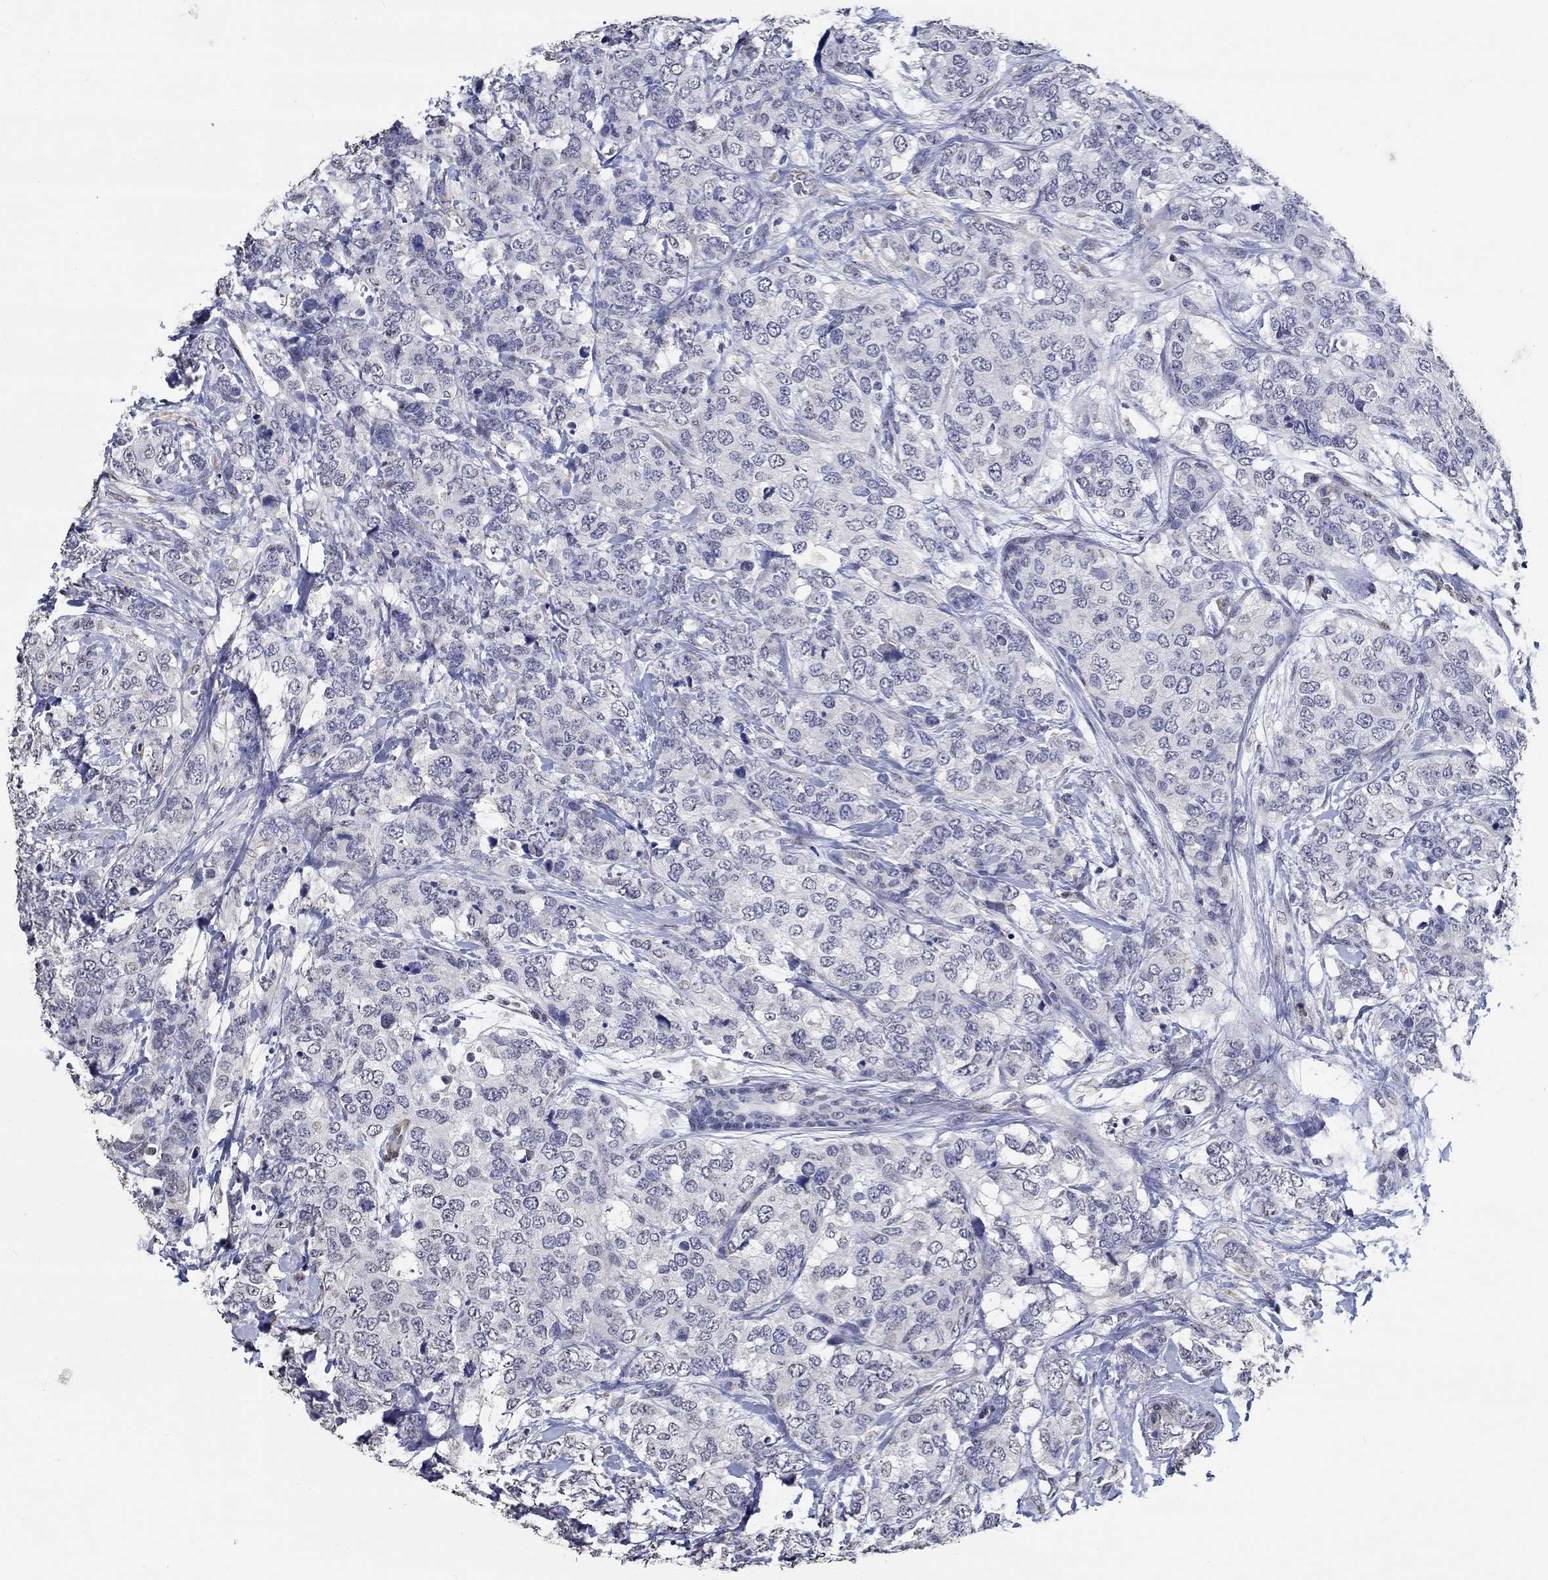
{"staining": {"intensity": "negative", "quantity": "none", "location": "none"}, "tissue": "breast cancer", "cell_type": "Tumor cells", "image_type": "cancer", "snomed": [{"axis": "morphology", "description": "Lobular carcinoma"}, {"axis": "topography", "description": "Breast"}], "caption": "High power microscopy micrograph of an immunohistochemistry (IHC) histopathology image of breast cancer (lobular carcinoma), revealing no significant staining in tumor cells.", "gene": "PDE1B", "patient": {"sex": "female", "age": 59}}